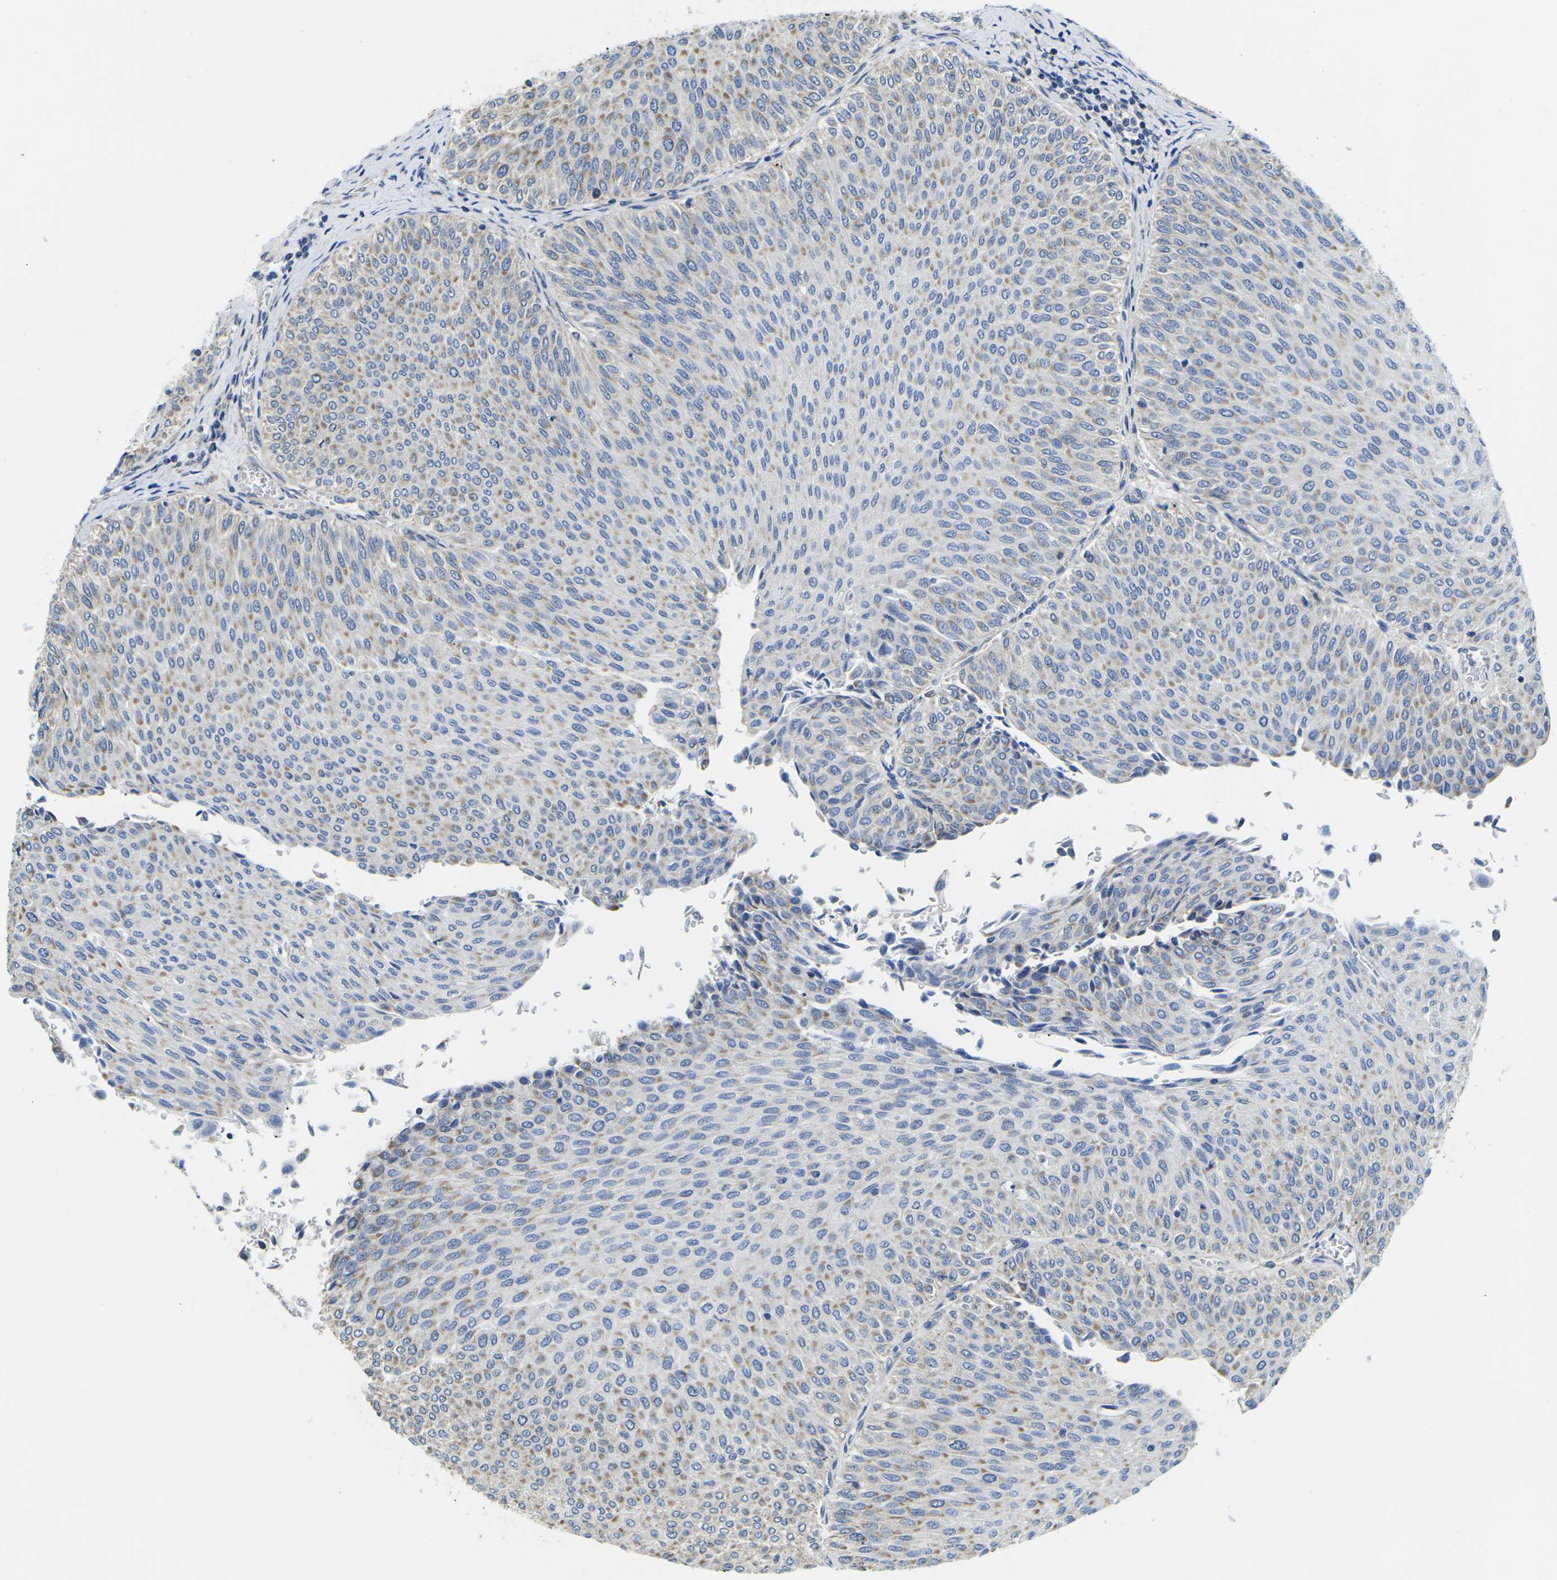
{"staining": {"intensity": "weak", "quantity": ">75%", "location": "cytoplasmic/membranous"}, "tissue": "urothelial cancer", "cell_type": "Tumor cells", "image_type": "cancer", "snomed": [{"axis": "morphology", "description": "Urothelial carcinoma, Low grade"}, {"axis": "topography", "description": "Urinary bladder"}], "caption": "IHC photomicrograph of human urothelial carcinoma (low-grade) stained for a protein (brown), which displays low levels of weak cytoplasmic/membranous expression in approximately >75% of tumor cells.", "gene": "TMEFF2", "patient": {"sex": "male", "age": 78}}